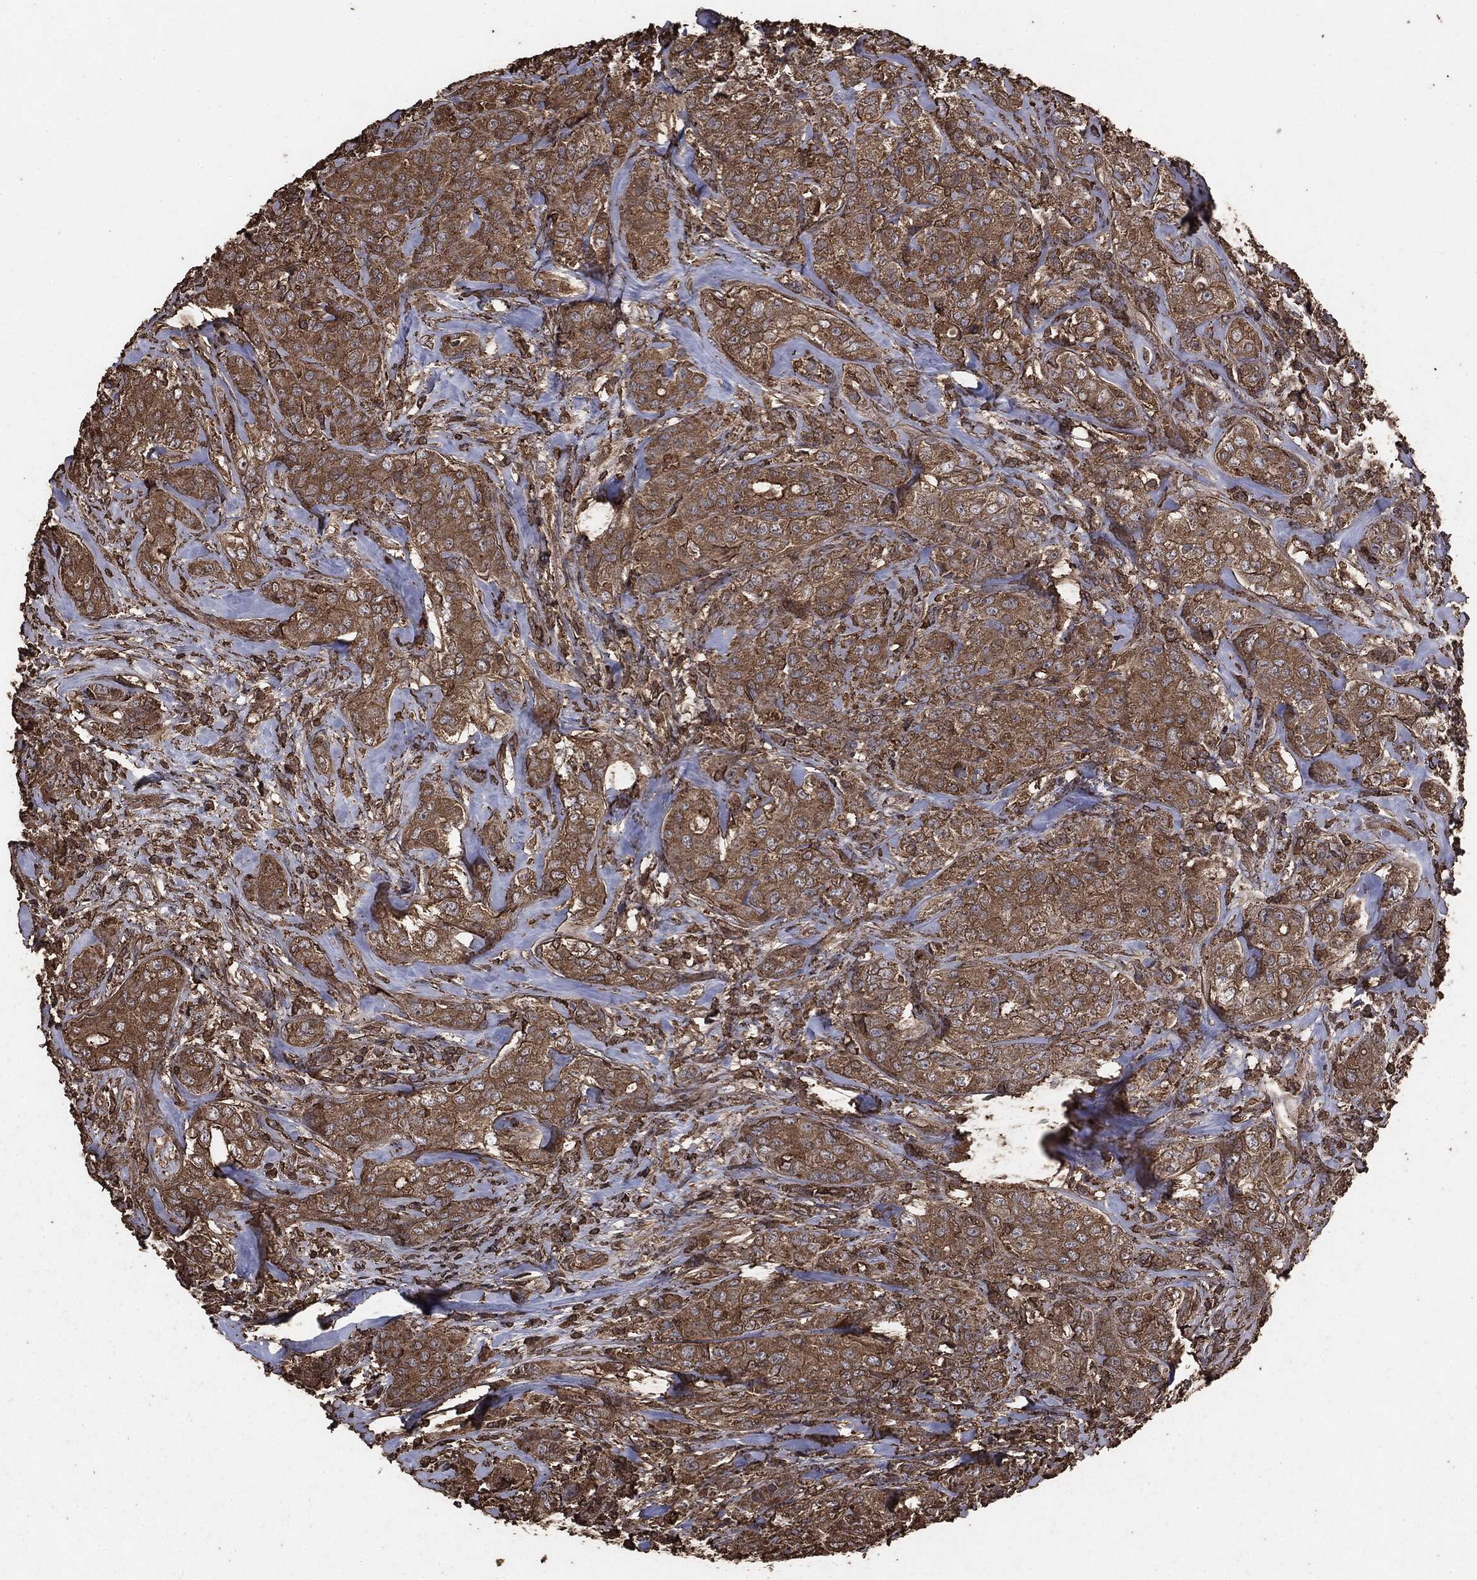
{"staining": {"intensity": "moderate", "quantity": ">75%", "location": "cytoplasmic/membranous"}, "tissue": "breast cancer", "cell_type": "Tumor cells", "image_type": "cancer", "snomed": [{"axis": "morphology", "description": "Normal tissue, NOS"}, {"axis": "morphology", "description": "Duct carcinoma"}, {"axis": "topography", "description": "Breast"}], "caption": "This histopathology image exhibits immunohistochemistry staining of human breast cancer, with medium moderate cytoplasmic/membranous staining in about >75% of tumor cells.", "gene": "MTOR", "patient": {"sex": "female", "age": 43}}